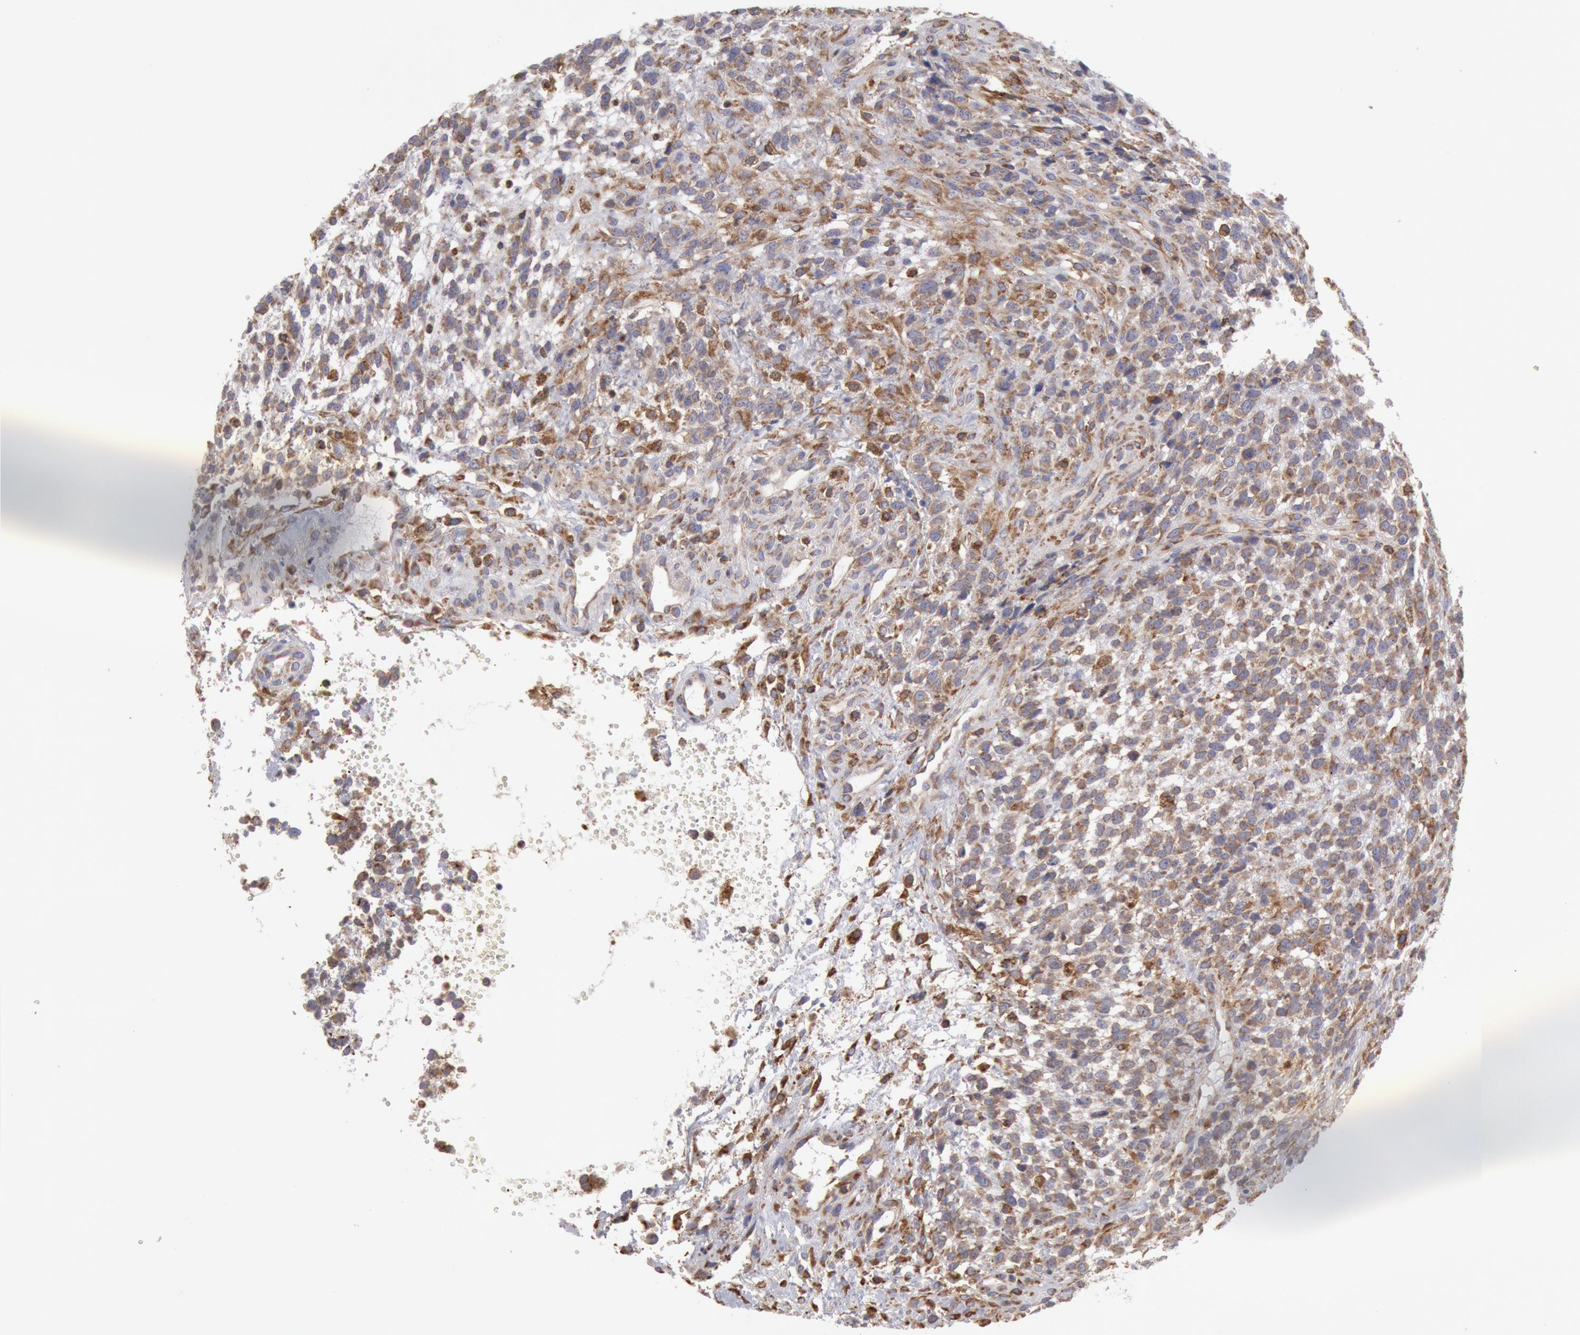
{"staining": {"intensity": "moderate", "quantity": "<25%", "location": "cytoplasmic/membranous"}, "tissue": "glioma", "cell_type": "Tumor cells", "image_type": "cancer", "snomed": [{"axis": "morphology", "description": "Glioma, malignant, High grade"}, {"axis": "topography", "description": "Brain"}], "caption": "Moderate cytoplasmic/membranous protein positivity is seen in approximately <25% of tumor cells in glioma.", "gene": "ERP44", "patient": {"sex": "male", "age": 66}}